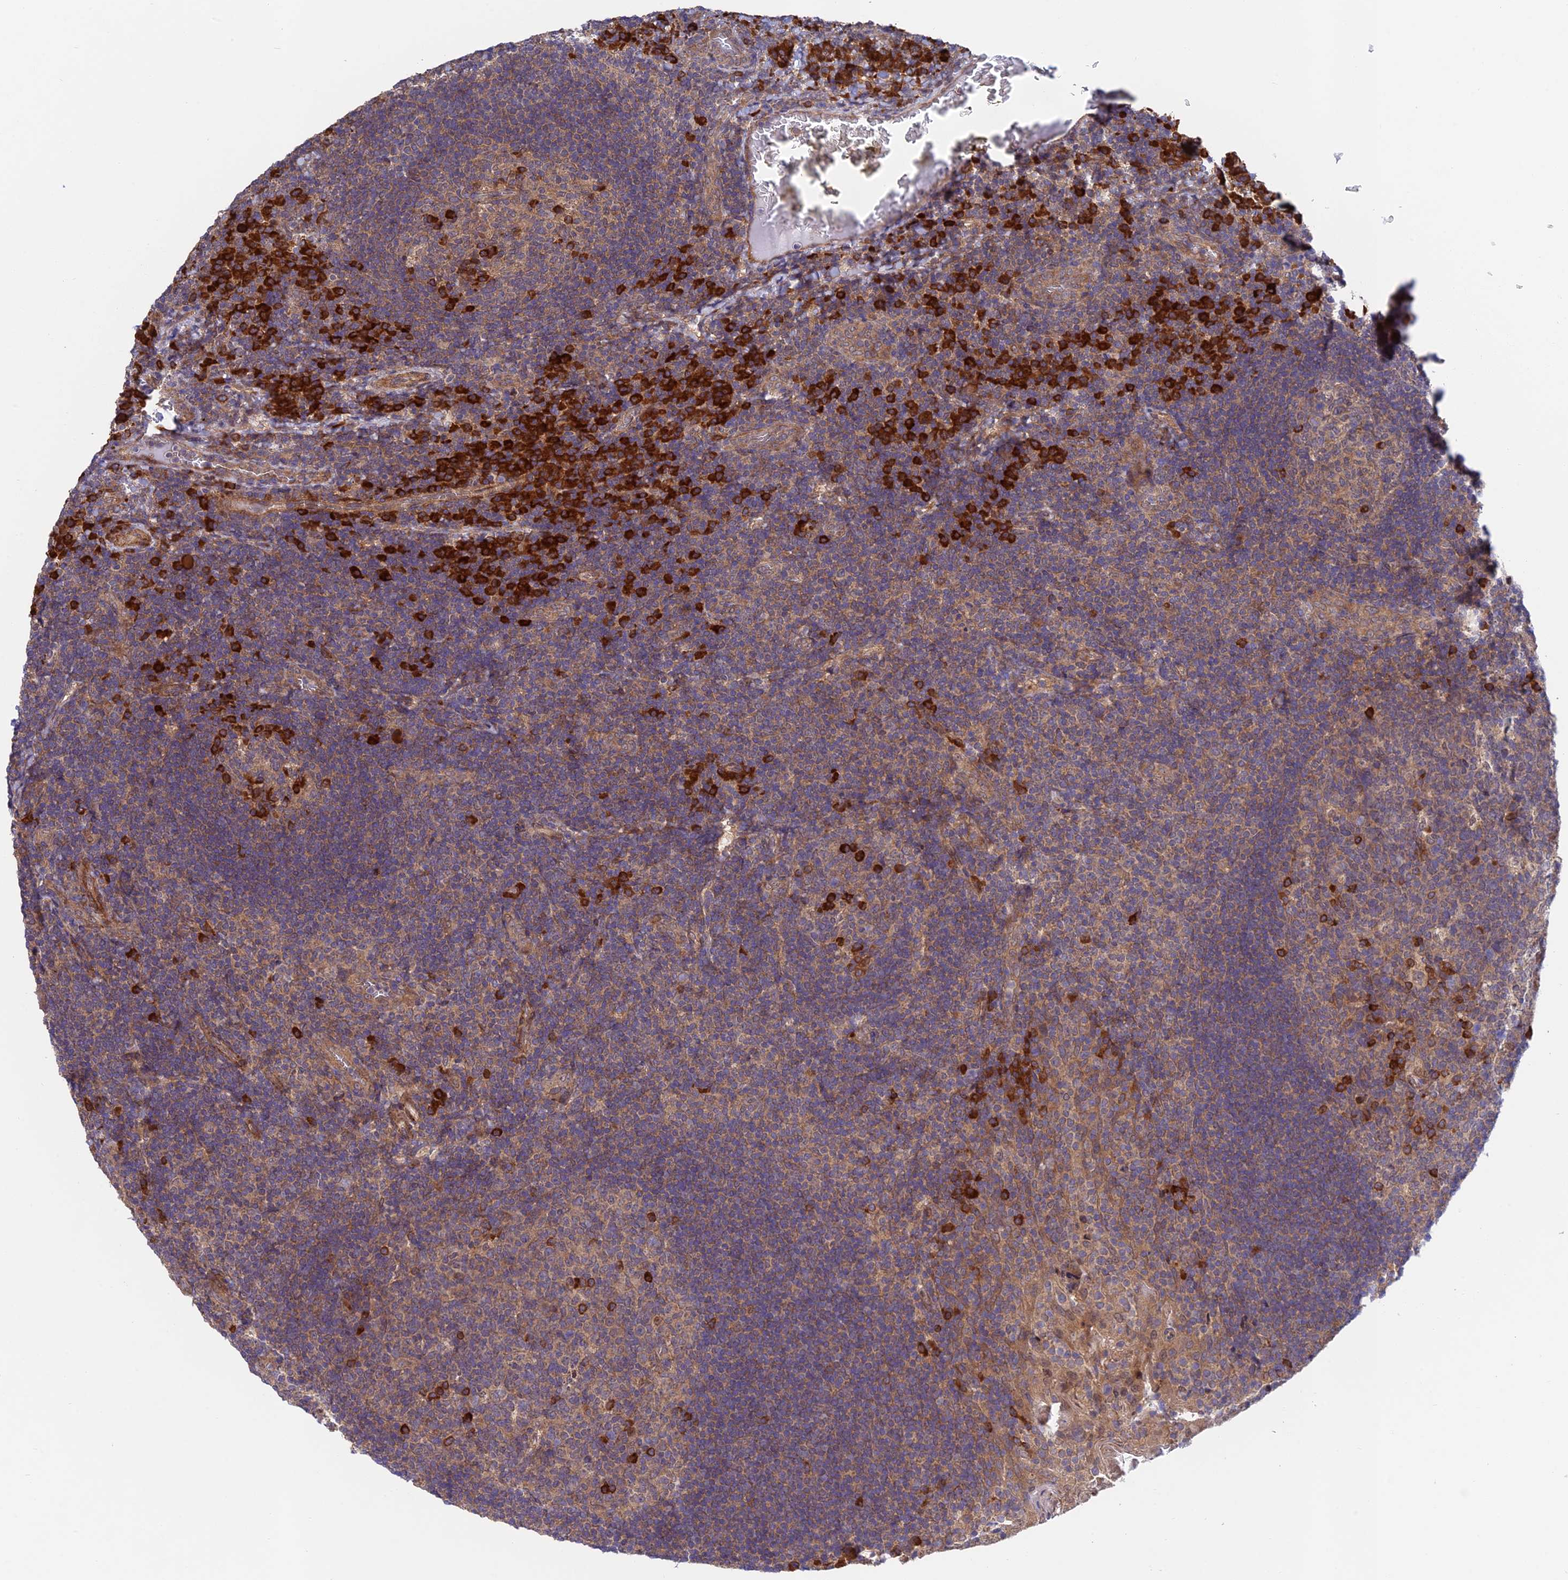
{"staining": {"intensity": "strong", "quantity": "<25%", "location": "cytoplasmic/membranous"}, "tissue": "tonsil", "cell_type": "Germinal center cells", "image_type": "normal", "snomed": [{"axis": "morphology", "description": "Normal tissue, NOS"}, {"axis": "topography", "description": "Tonsil"}], "caption": "Human tonsil stained with a brown dye reveals strong cytoplasmic/membranous positive positivity in approximately <25% of germinal center cells.", "gene": "UROS", "patient": {"sex": "male", "age": 17}}